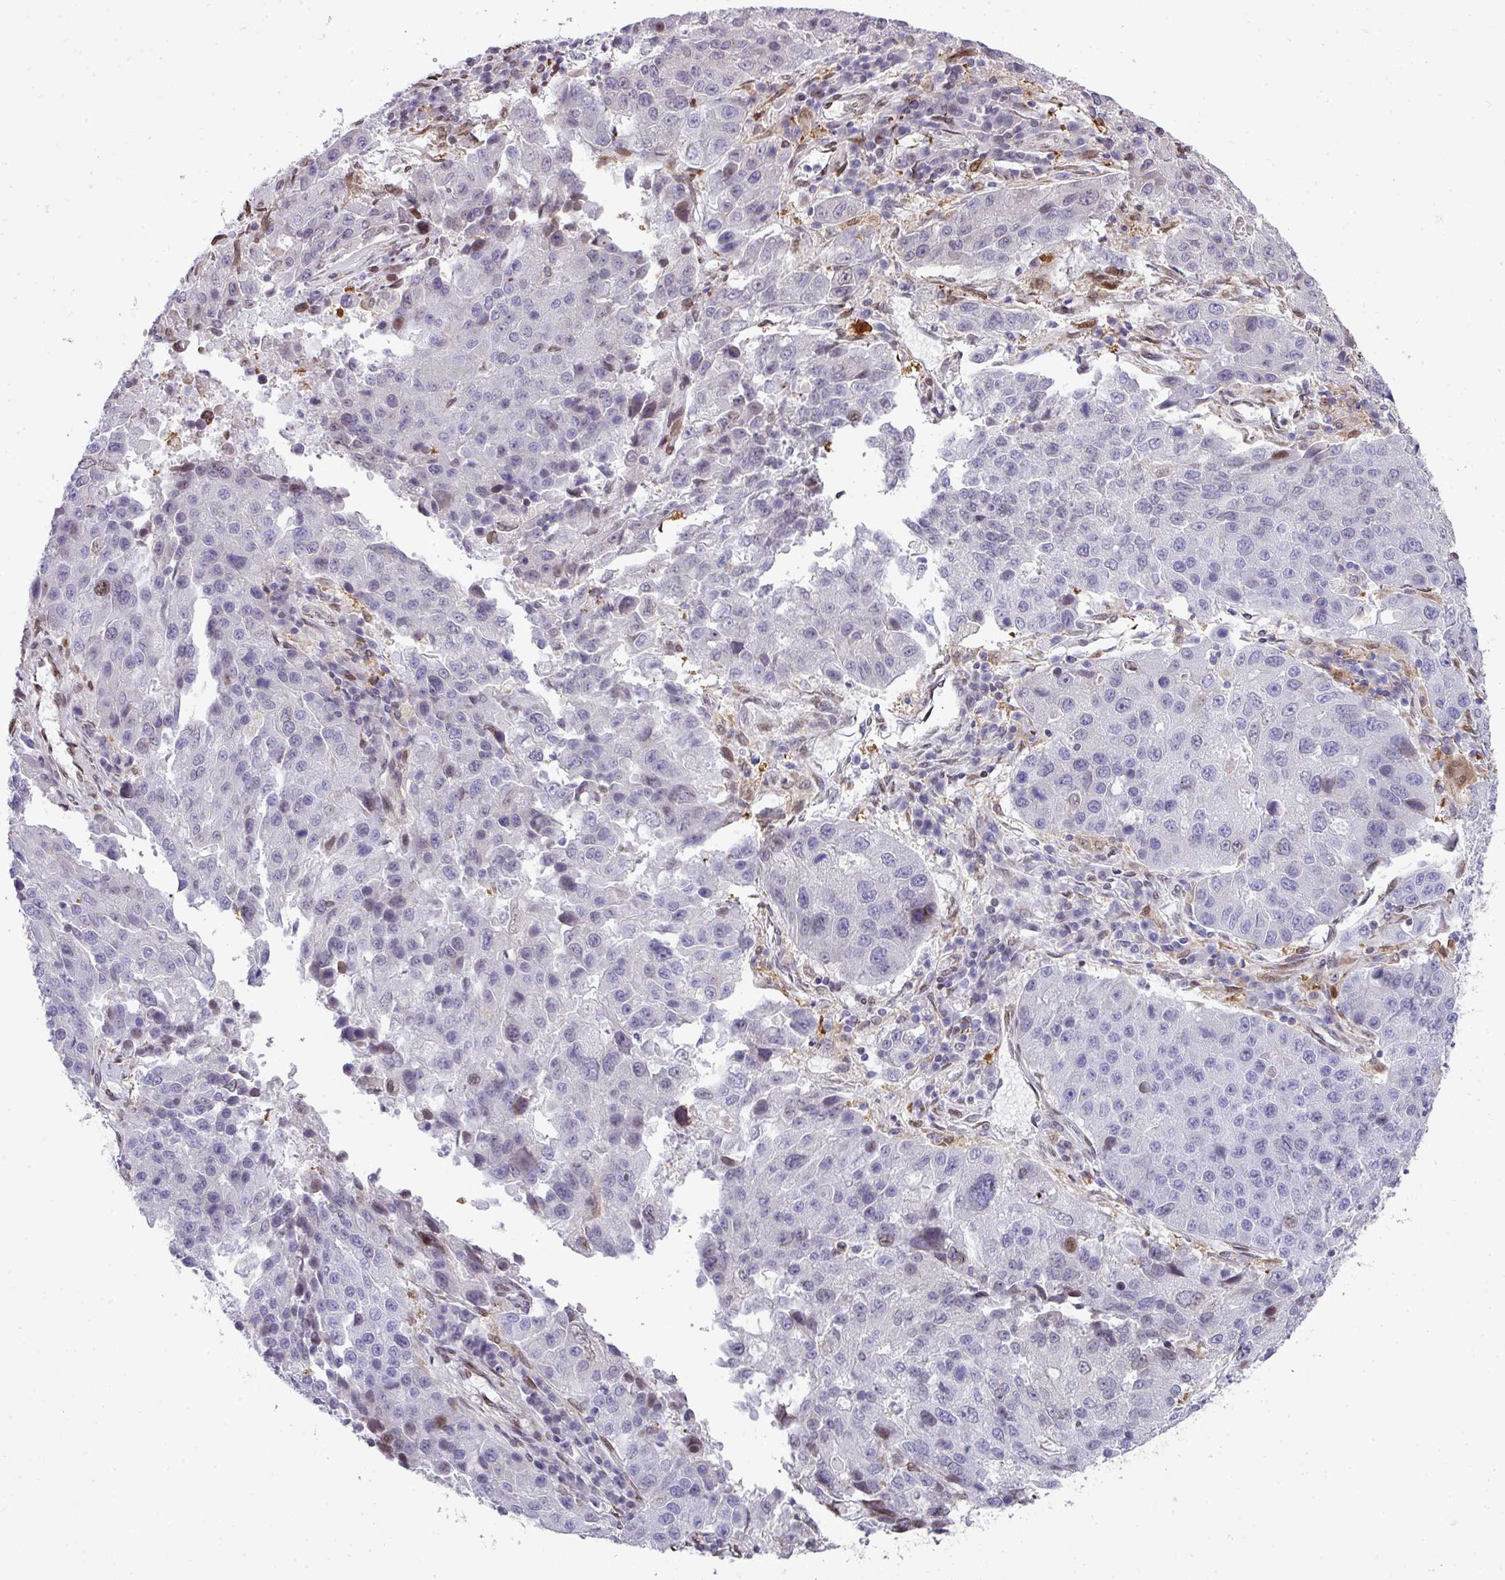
{"staining": {"intensity": "negative", "quantity": "none", "location": "none"}, "tissue": "stomach cancer", "cell_type": "Tumor cells", "image_type": "cancer", "snomed": [{"axis": "morphology", "description": "Adenocarcinoma, NOS"}, {"axis": "topography", "description": "Stomach"}], "caption": "Immunohistochemistry of human adenocarcinoma (stomach) exhibits no staining in tumor cells.", "gene": "PLK1", "patient": {"sex": "male", "age": 71}}